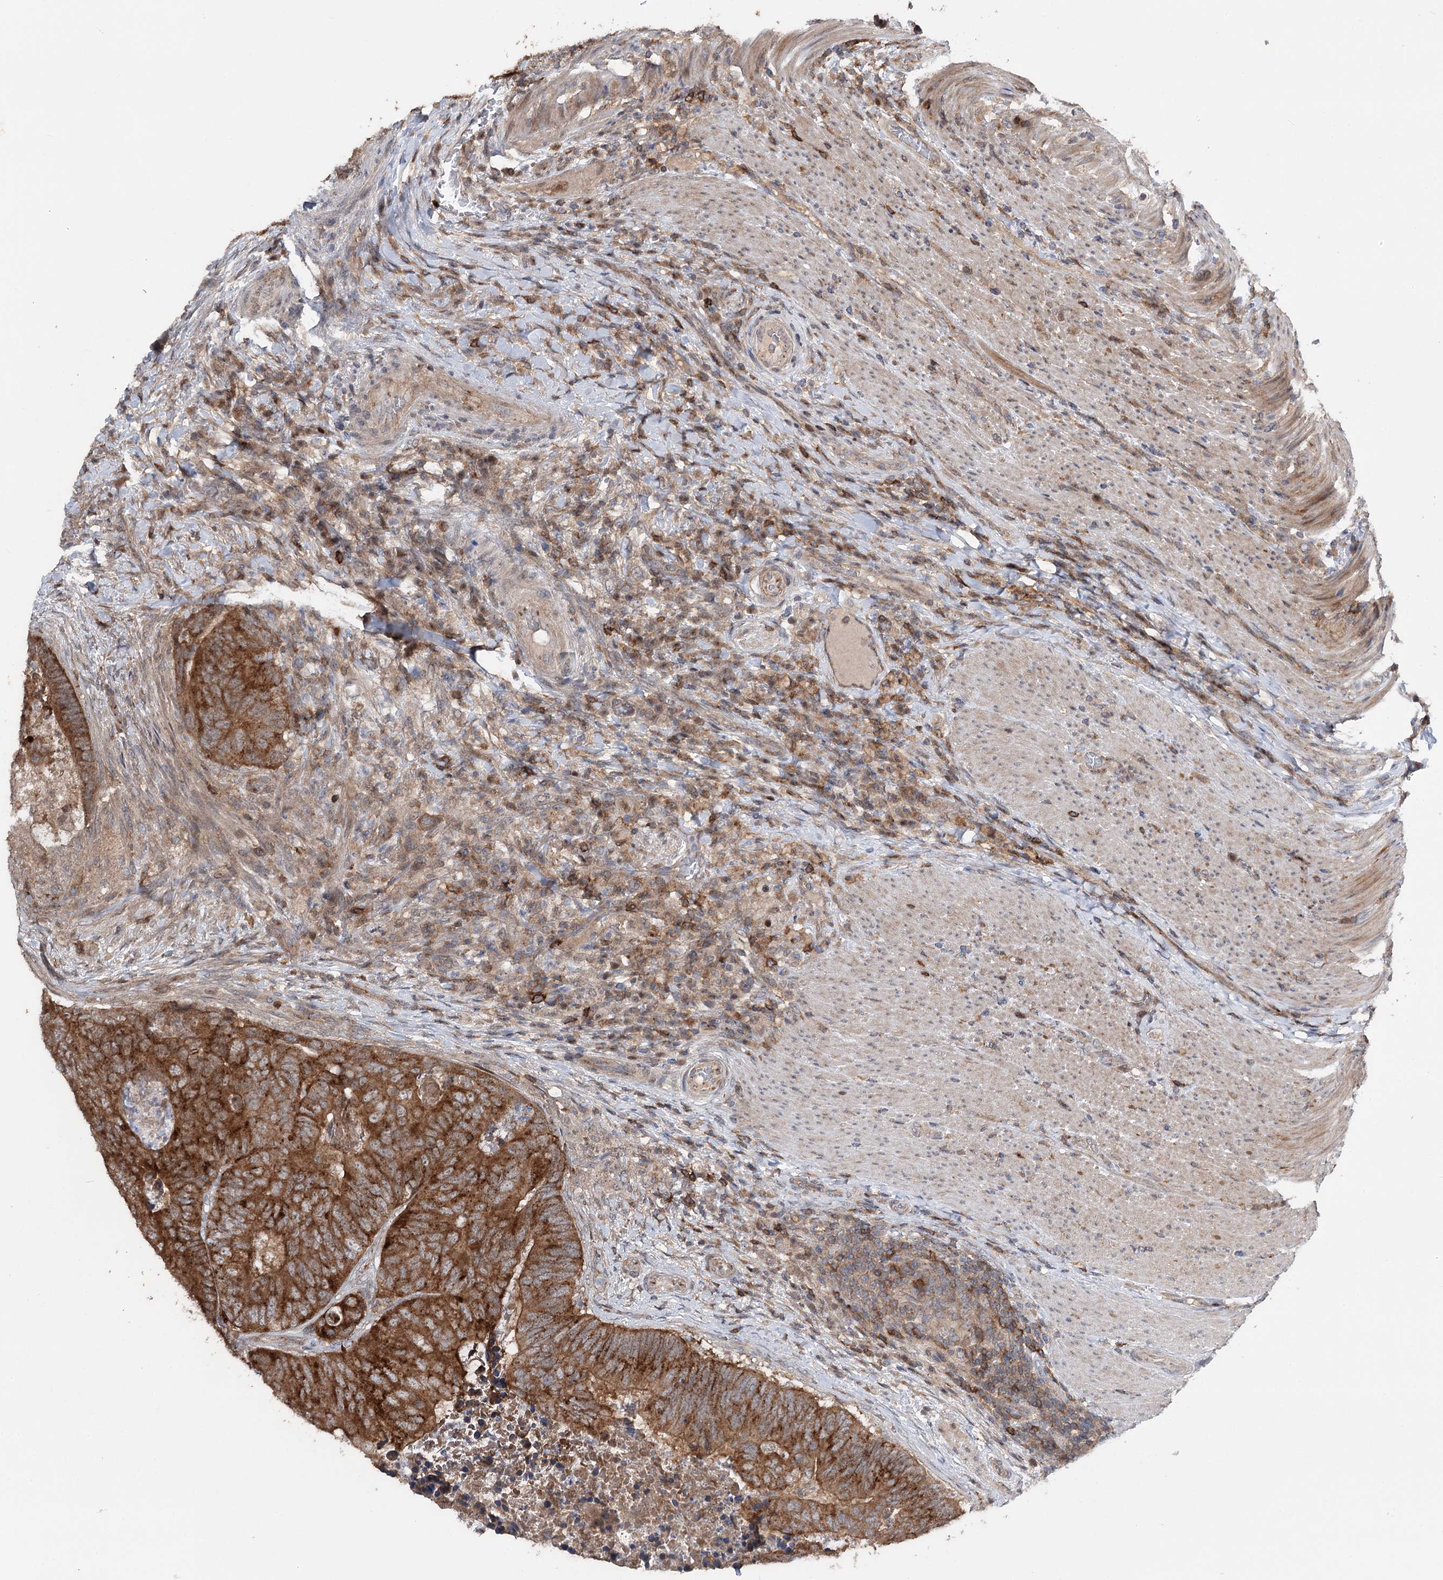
{"staining": {"intensity": "strong", "quantity": "25%-75%", "location": "cytoplasmic/membranous"}, "tissue": "colorectal cancer", "cell_type": "Tumor cells", "image_type": "cancer", "snomed": [{"axis": "morphology", "description": "Adenocarcinoma, NOS"}, {"axis": "topography", "description": "Colon"}], "caption": "Human adenocarcinoma (colorectal) stained with a protein marker displays strong staining in tumor cells.", "gene": "STX6", "patient": {"sex": "female", "age": 67}}